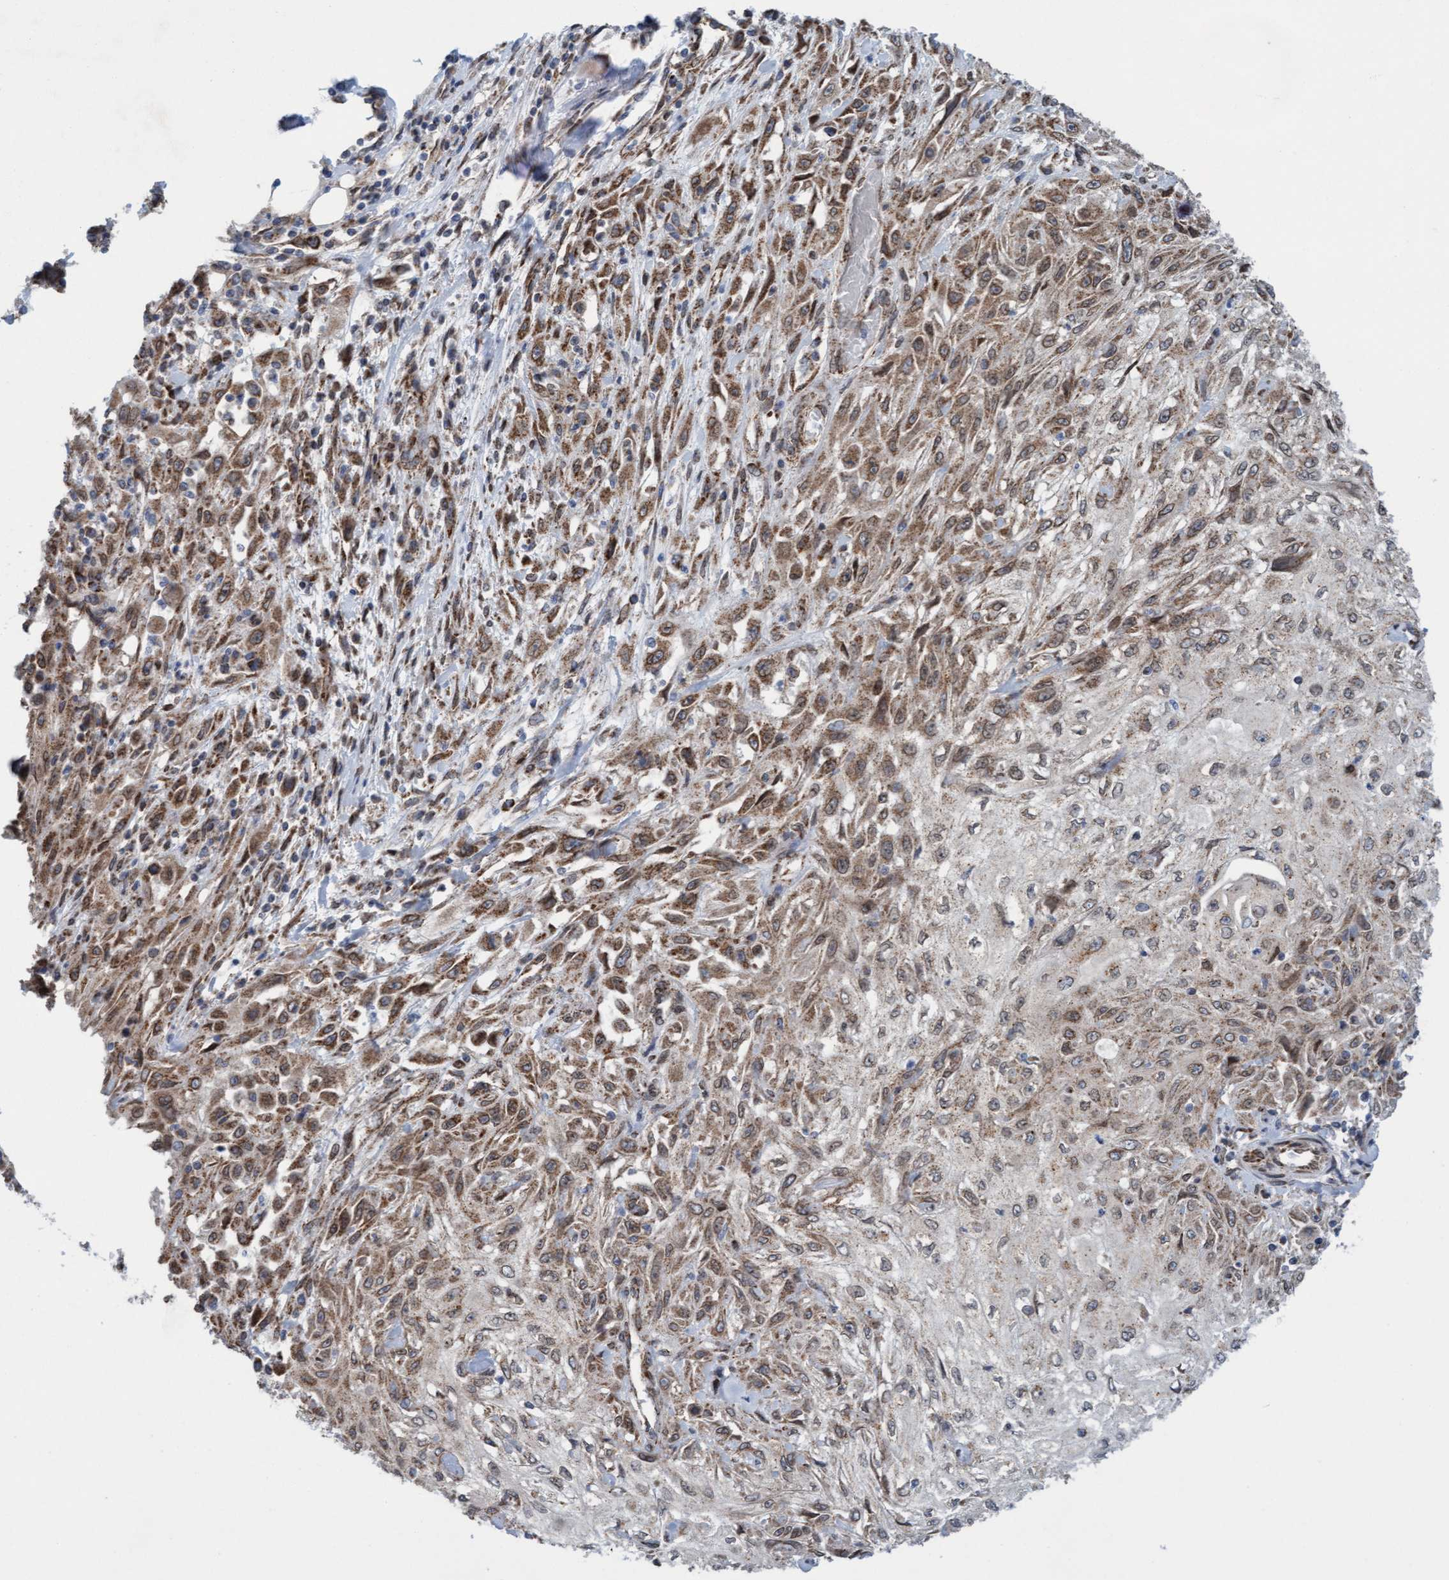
{"staining": {"intensity": "moderate", "quantity": ">75%", "location": "cytoplasmic/membranous"}, "tissue": "skin cancer", "cell_type": "Tumor cells", "image_type": "cancer", "snomed": [{"axis": "morphology", "description": "Squamous cell carcinoma, NOS"}, {"axis": "morphology", "description": "Squamous cell carcinoma, metastatic, NOS"}, {"axis": "topography", "description": "Skin"}, {"axis": "topography", "description": "Lymph node"}], "caption": "This photomicrograph reveals skin cancer stained with immunohistochemistry to label a protein in brown. The cytoplasmic/membranous of tumor cells show moderate positivity for the protein. Nuclei are counter-stained blue.", "gene": "MRPS23", "patient": {"sex": "male", "age": 75}}